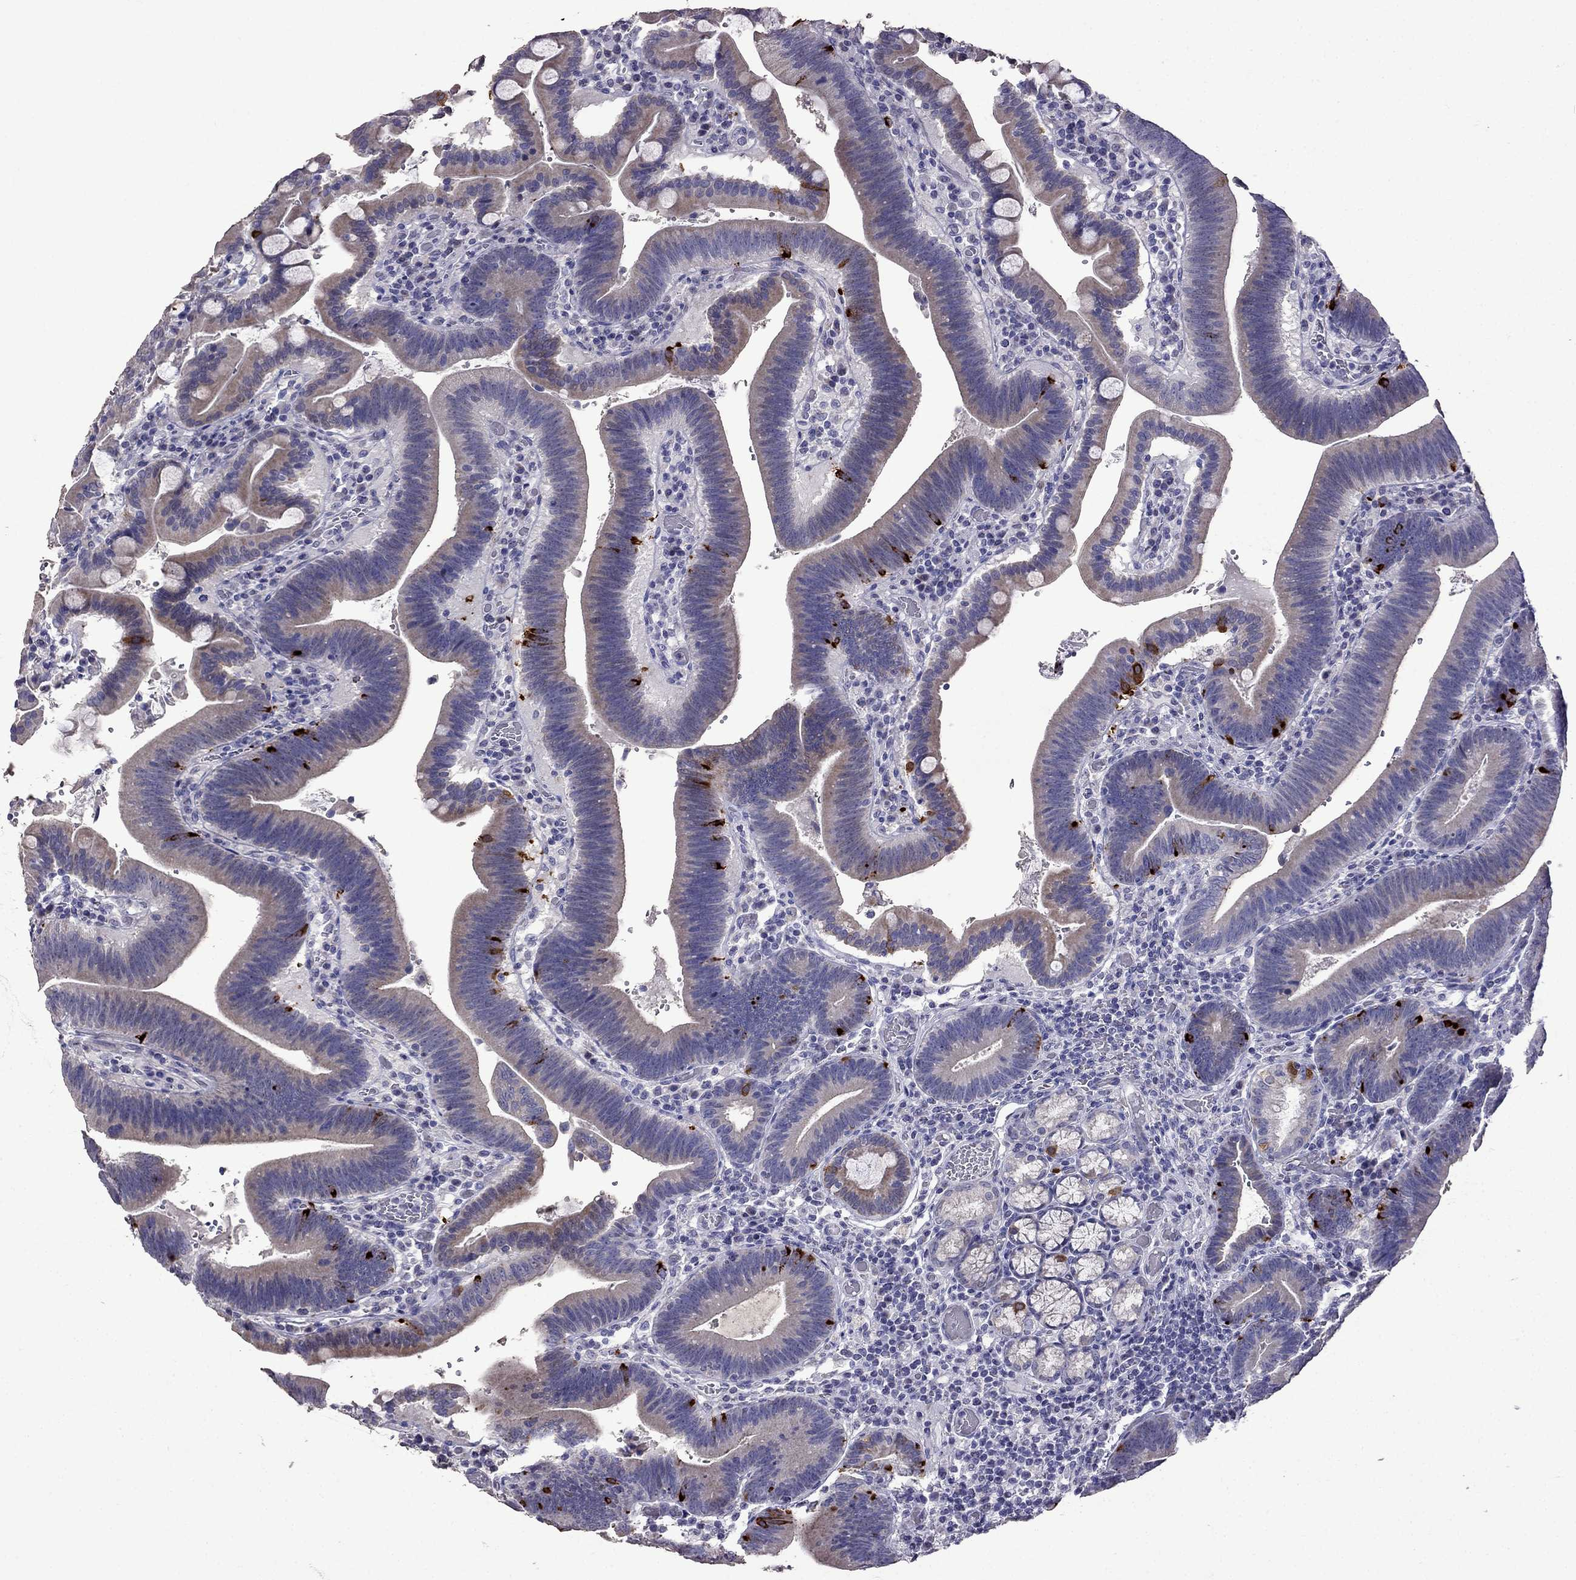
{"staining": {"intensity": "strong", "quantity": "<25%", "location": "cytoplasmic/membranous"}, "tissue": "duodenum", "cell_type": "Glandular cells", "image_type": "normal", "snomed": [{"axis": "morphology", "description": "Normal tissue, NOS"}, {"axis": "topography", "description": "Duodenum"}], "caption": "Immunohistochemical staining of unremarkable duodenum reveals medium levels of strong cytoplasmic/membranous expression in approximately <25% of glandular cells.", "gene": "AK5", "patient": {"sex": "female", "age": 62}}